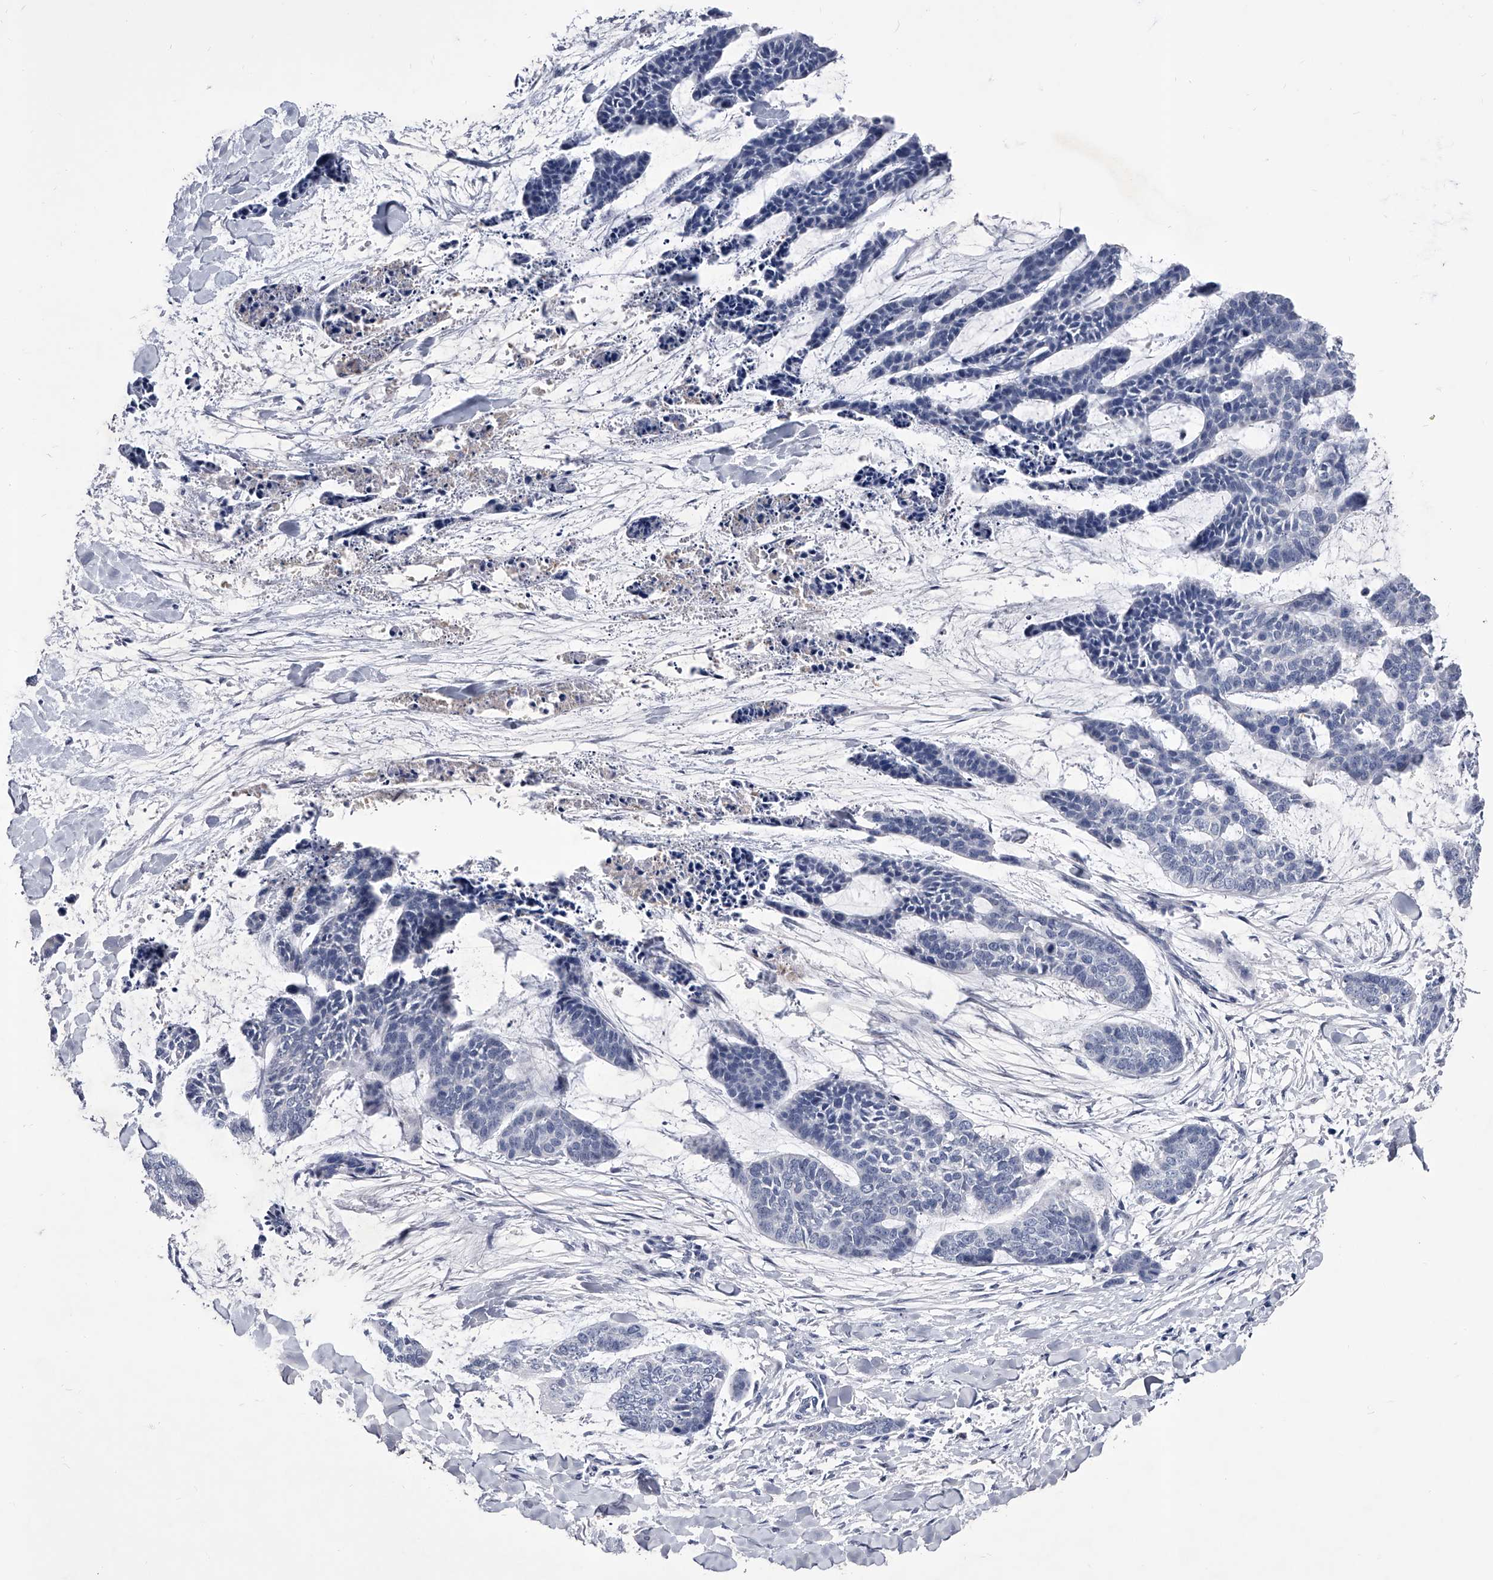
{"staining": {"intensity": "negative", "quantity": "none", "location": "none"}, "tissue": "skin cancer", "cell_type": "Tumor cells", "image_type": "cancer", "snomed": [{"axis": "morphology", "description": "Basal cell carcinoma"}, {"axis": "topography", "description": "Skin"}], "caption": "DAB immunohistochemical staining of human skin cancer (basal cell carcinoma) demonstrates no significant positivity in tumor cells. The staining is performed using DAB (3,3'-diaminobenzidine) brown chromogen with nuclei counter-stained in using hematoxylin.", "gene": "CRISP2", "patient": {"sex": "female", "age": 64}}